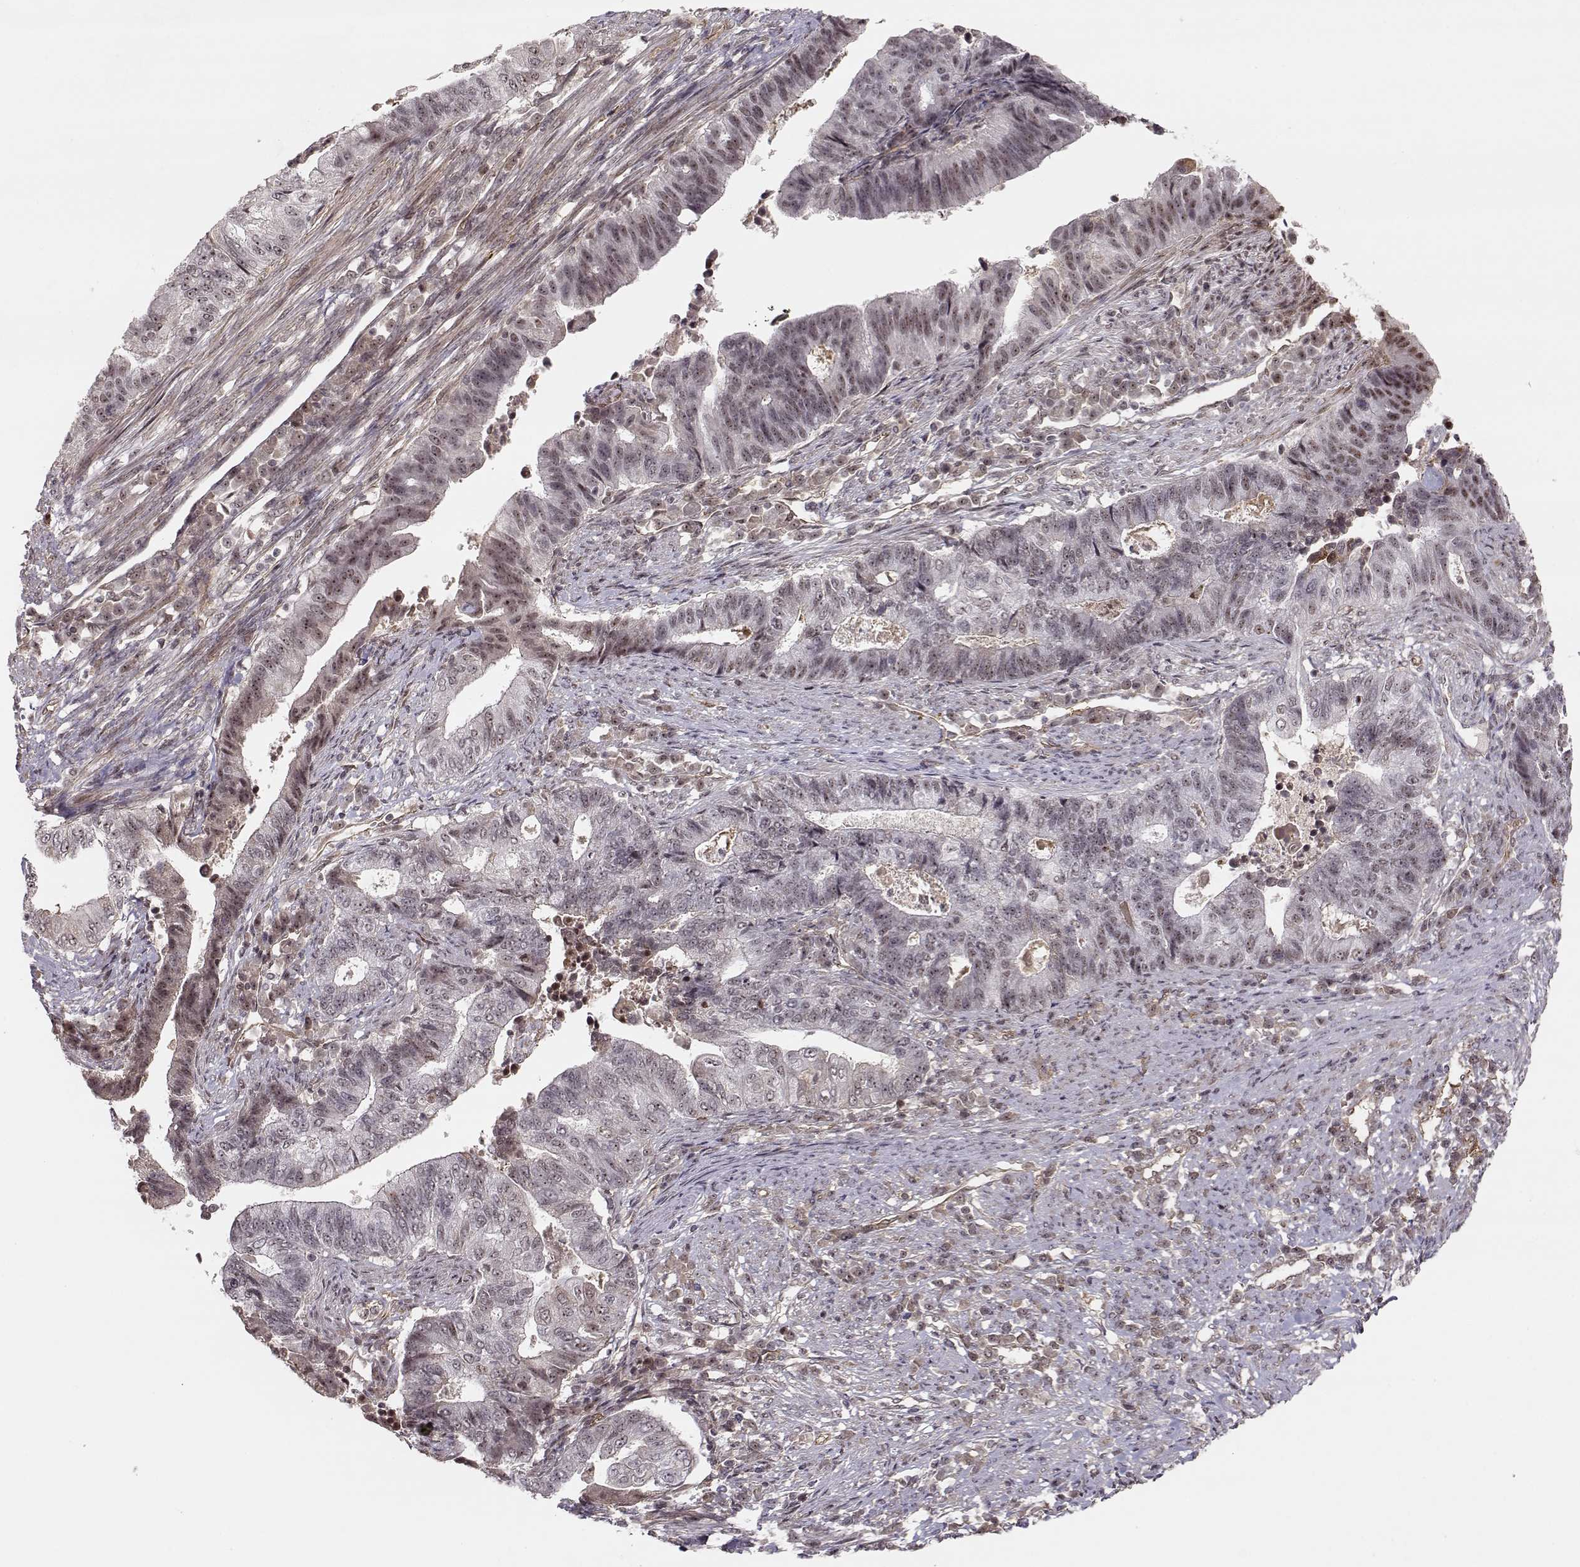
{"staining": {"intensity": "weak", "quantity": "25%-75%", "location": "cytoplasmic/membranous"}, "tissue": "endometrial cancer", "cell_type": "Tumor cells", "image_type": "cancer", "snomed": [{"axis": "morphology", "description": "Adenocarcinoma, NOS"}, {"axis": "topography", "description": "Uterus"}, {"axis": "topography", "description": "Endometrium"}], "caption": "Endometrial adenocarcinoma tissue displays weak cytoplasmic/membranous staining in approximately 25%-75% of tumor cells The staining was performed using DAB (3,3'-diaminobenzidine), with brown indicating positive protein expression. Nuclei are stained blue with hematoxylin.", "gene": "CIR1", "patient": {"sex": "female", "age": 54}}